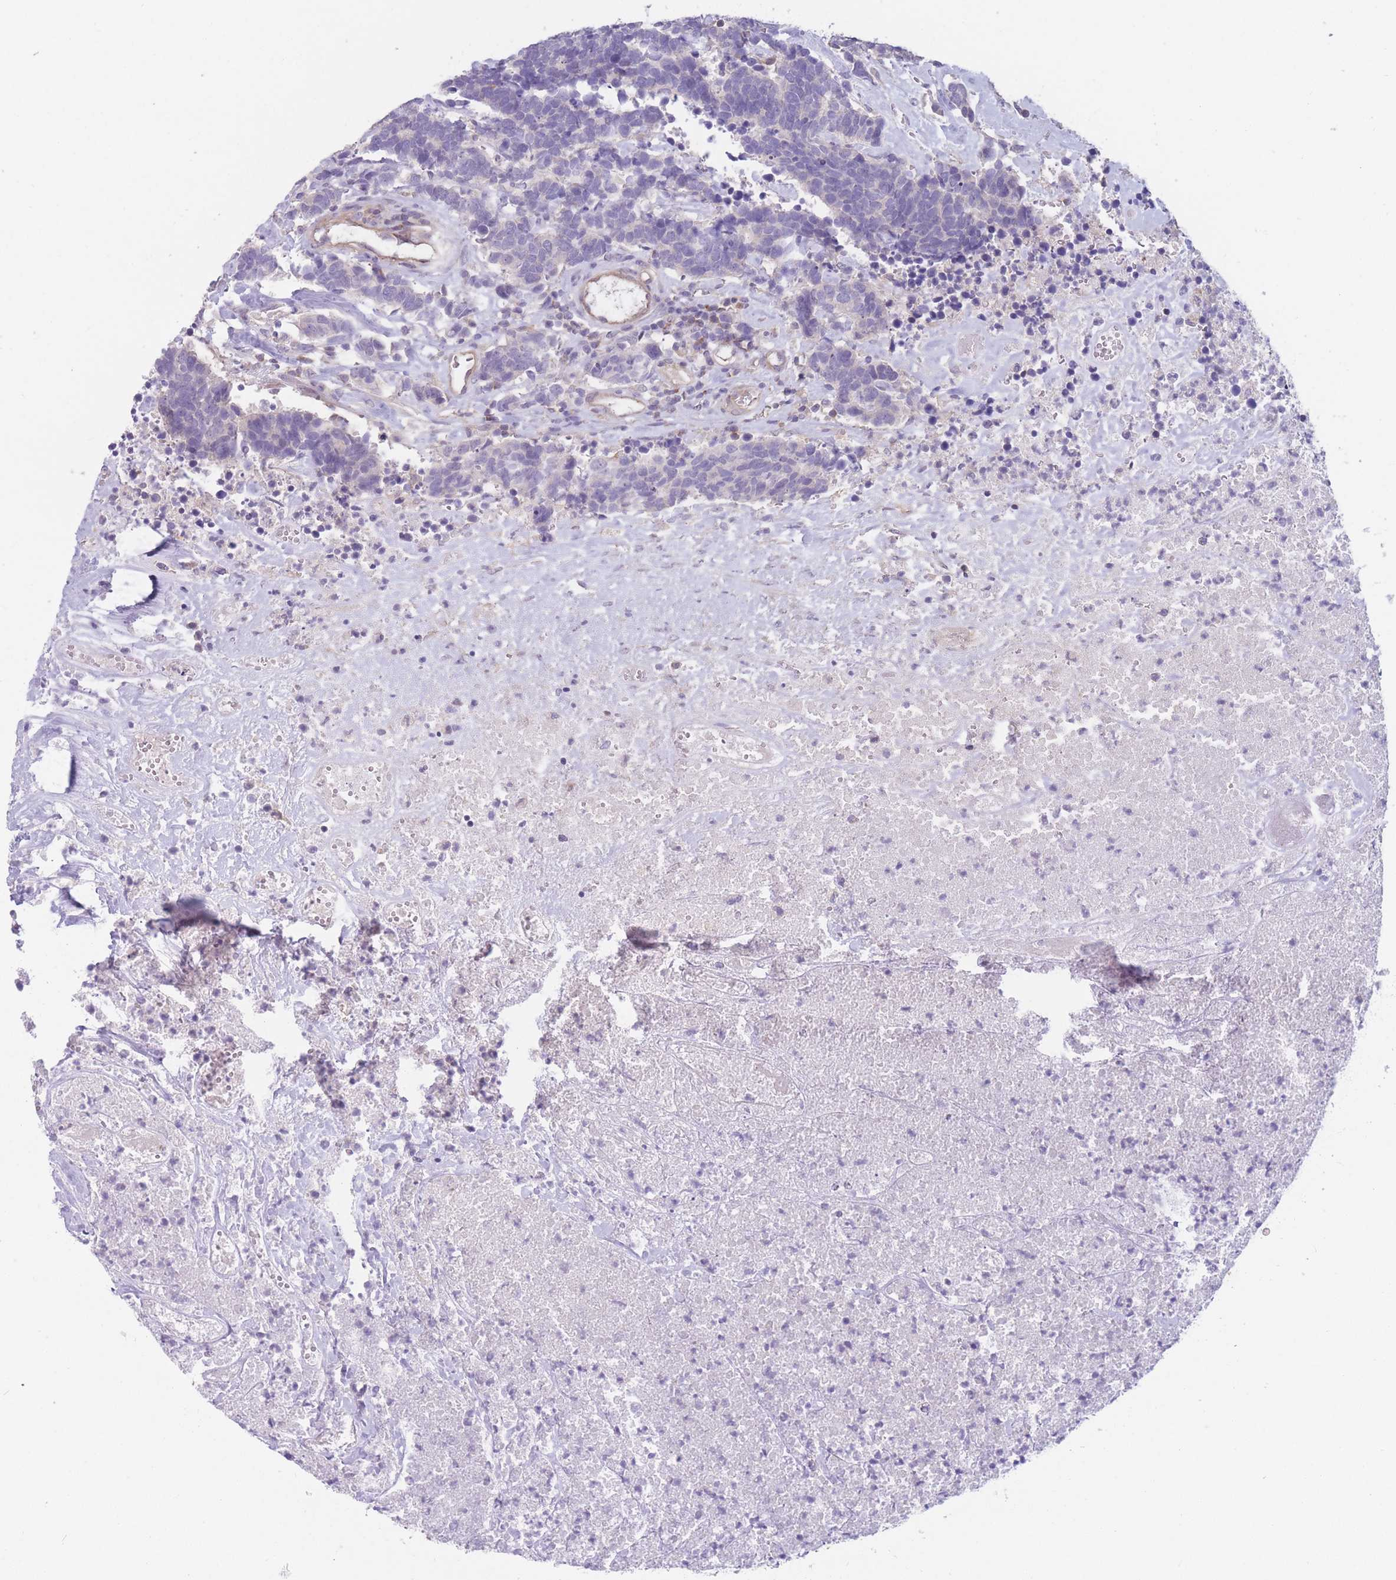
{"staining": {"intensity": "negative", "quantity": "none", "location": "none"}, "tissue": "carcinoid", "cell_type": "Tumor cells", "image_type": "cancer", "snomed": [{"axis": "morphology", "description": "Carcinoma, NOS"}, {"axis": "morphology", "description": "Carcinoid, malignant, NOS"}, {"axis": "topography", "description": "Urinary bladder"}], "caption": "IHC of carcinoid demonstrates no expression in tumor cells.", "gene": "WDR93", "patient": {"sex": "male", "age": 57}}